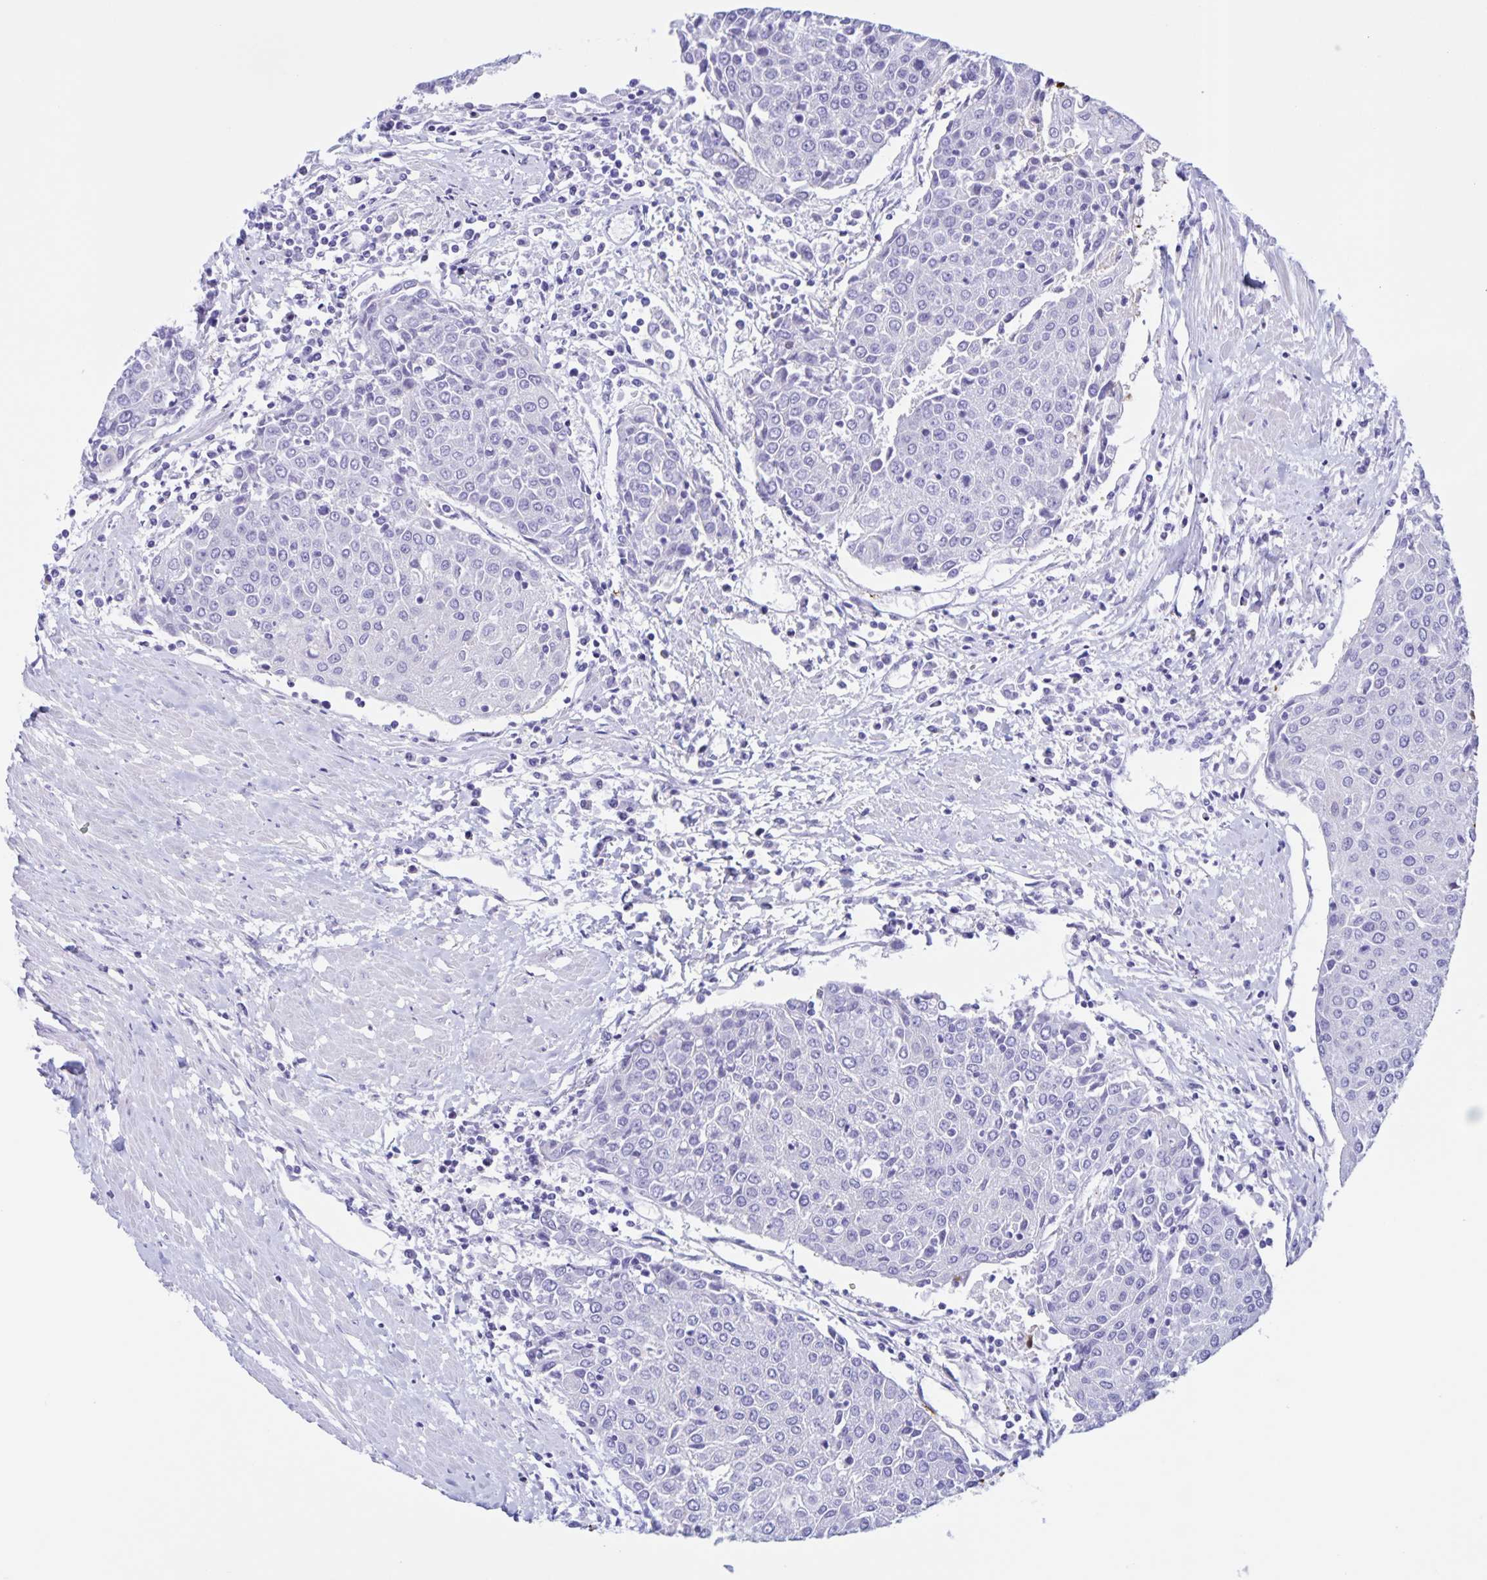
{"staining": {"intensity": "negative", "quantity": "none", "location": "none"}, "tissue": "urothelial cancer", "cell_type": "Tumor cells", "image_type": "cancer", "snomed": [{"axis": "morphology", "description": "Urothelial carcinoma, High grade"}, {"axis": "topography", "description": "Urinary bladder"}], "caption": "Tumor cells show no significant expression in urothelial cancer.", "gene": "TGIF2LX", "patient": {"sex": "female", "age": 85}}